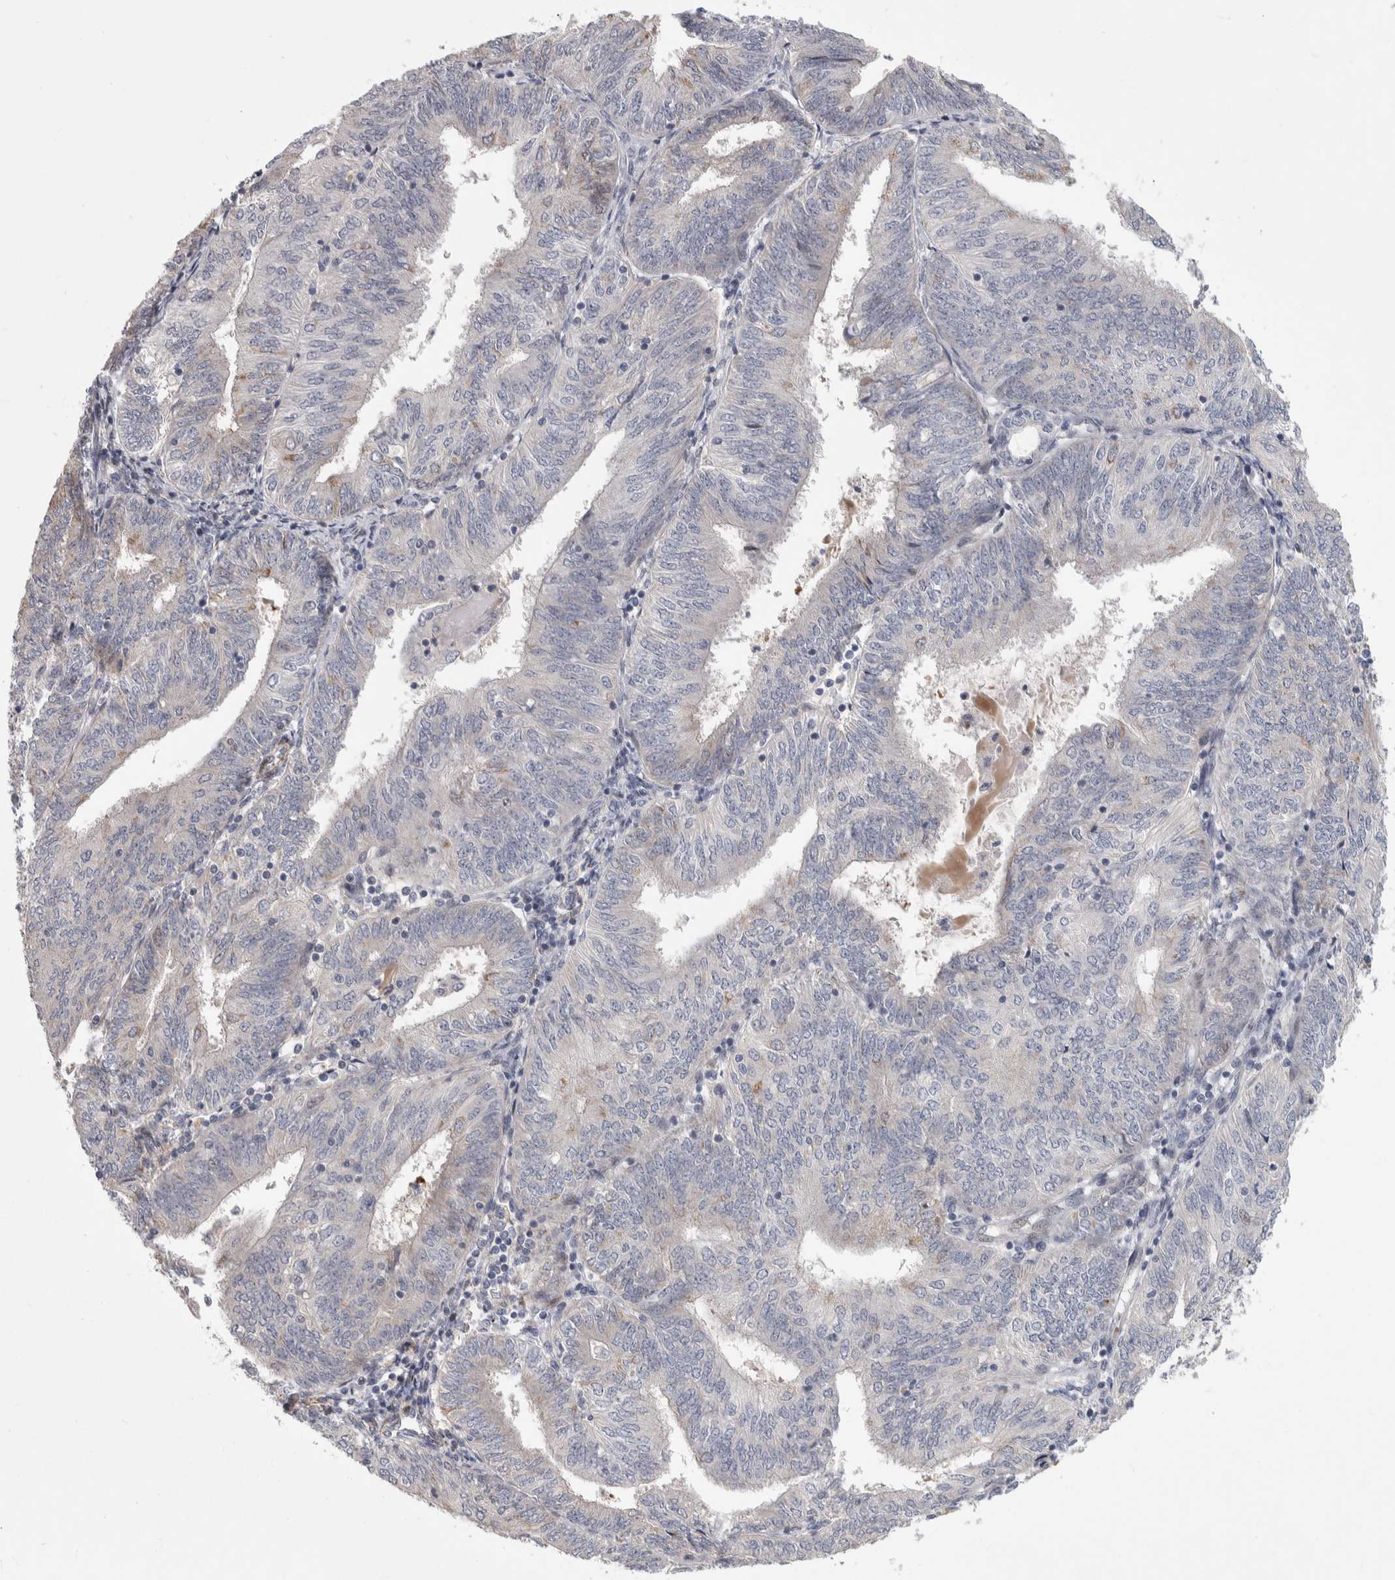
{"staining": {"intensity": "negative", "quantity": "none", "location": "none"}, "tissue": "endometrial cancer", "cell_type": "Tumor cells", "image_type": "cancer", "snomed": [{"axis": "morphology", "description": "Adenocarcinoma, NOS"}, {"axis": "topography", "description": "Endometrium"}], "caption": "Adenocarcinoma (endometrial) was stained to show a protein in brown. There is no significant staining in tumor cells.", "gene": "PSMG3", "patient": {"sex": "female", "age": 58}}